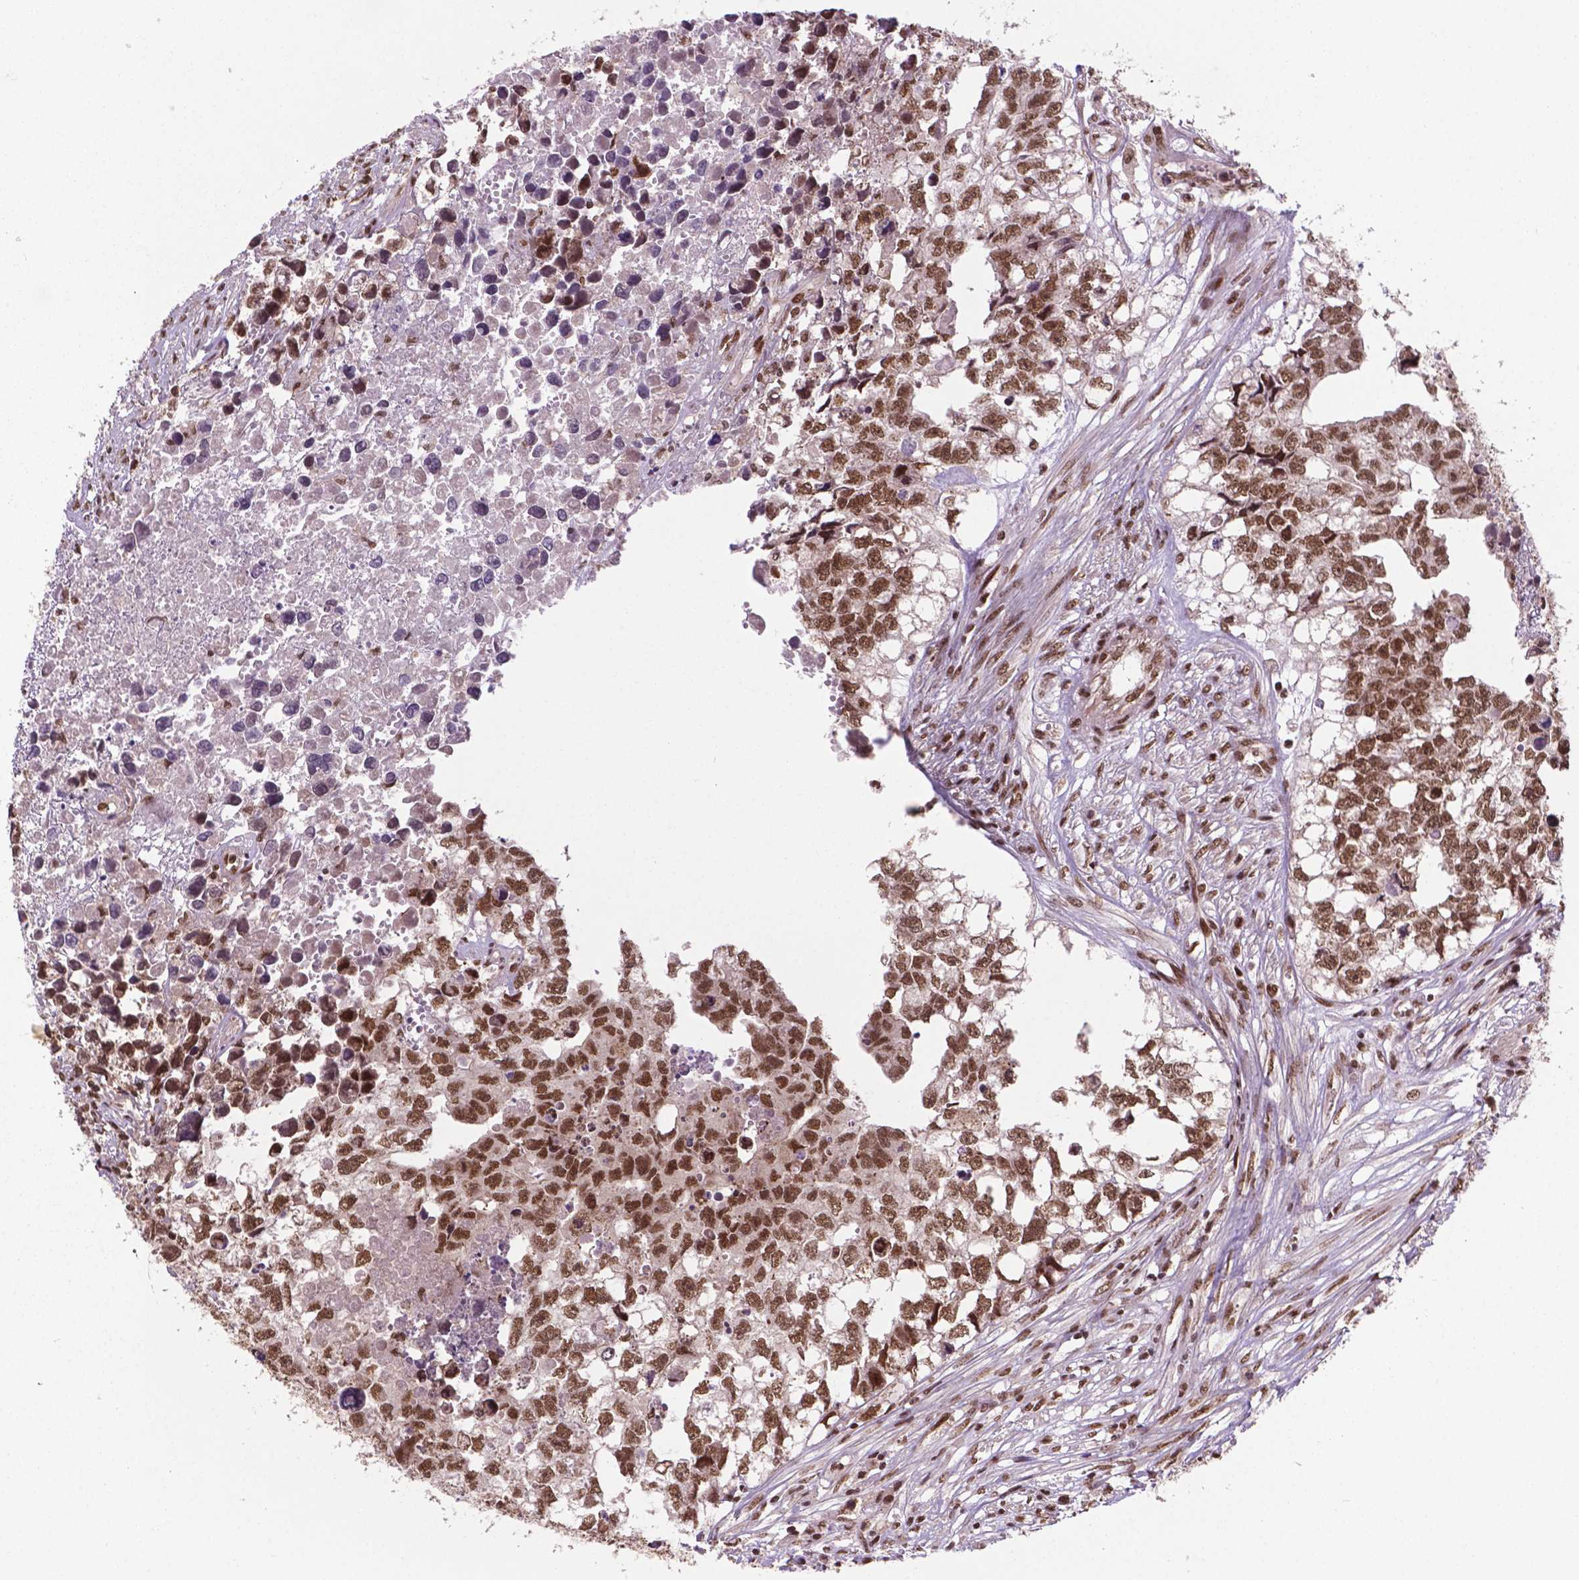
{"staining": {"intensity": "moderate", "quantity": ">75%", "location": "nuclear"}, "tissue": "testis cancer", "cell_type": "Tumor cells", "image_type": "cancer", "snomed": [{"axis": "morphology", "description": "Carcinoma, Embryonal, NOS"}, {"axis": "morphology", "description": "Teratoma, malignant, NOS"}, {"axis": "topography", "description": "Testis"}], "caption": "High-power microscopy captured an immunohistochemistry histopathology image of embryonal carcinoma (testis), revealing moderate nuclear expression in approximately >75% of tumor cells.", "gene": "SIRT6", "patient": {"sex": "male", "age": 44}}